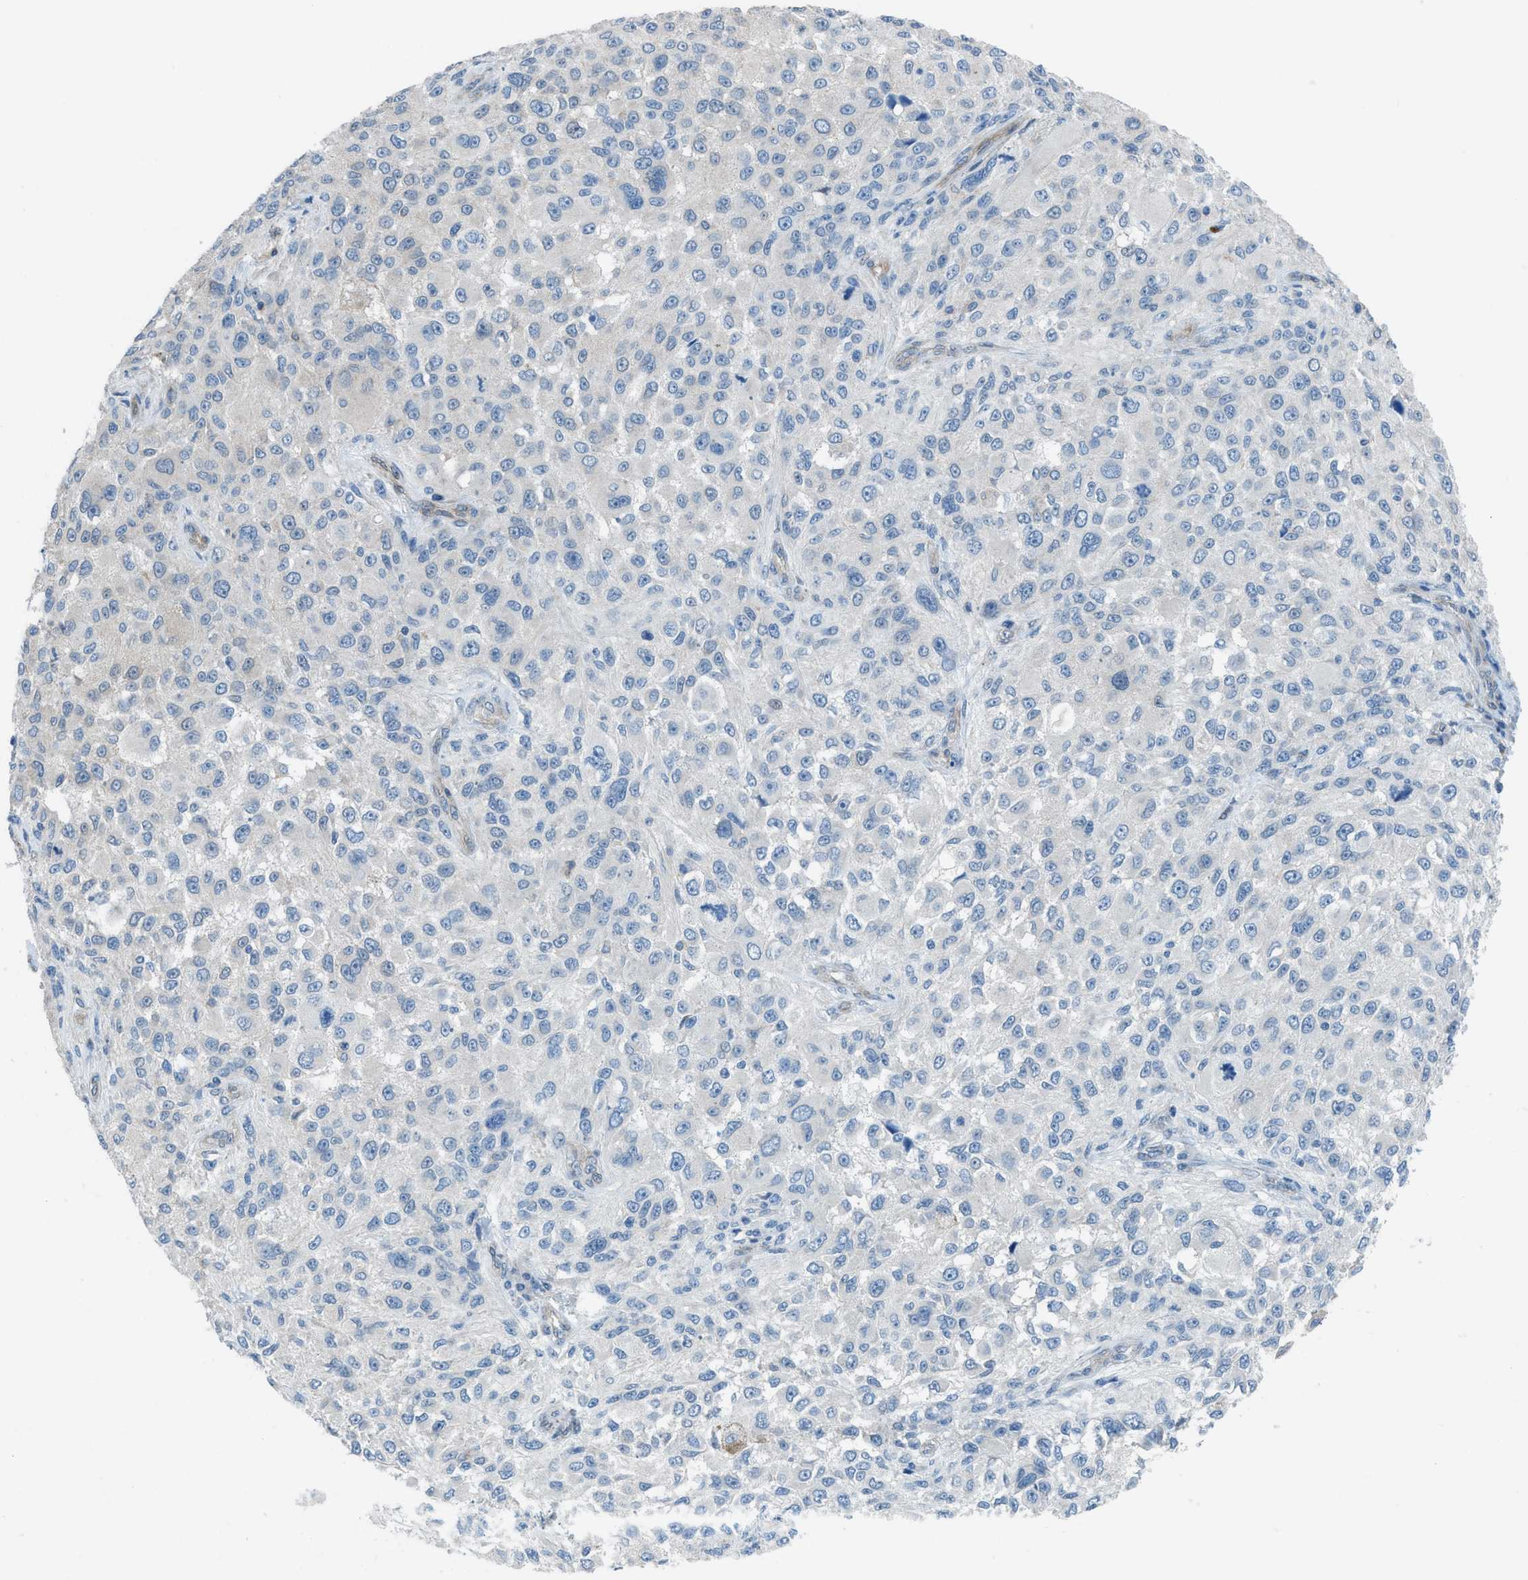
{"staining": {"intensity": "negative", "quantity": "none", "location": "none"}, "tissue": "melanoma", "cell_type": "Tumor cells", "image_type": "cancer", "snomed": [{"axis": "morphology", "description": "Necrosis, NOS"}, {"axis": "morphology", "description": "Malignant melanoma, NOS"}, {"axis": "topography", "description": "Skin"}], "caption": "Protein analysis of melanoma displays no significant expression in tumor cells.", "gene": "PRKN", "patient": {"sex": "female", "age": 87}}